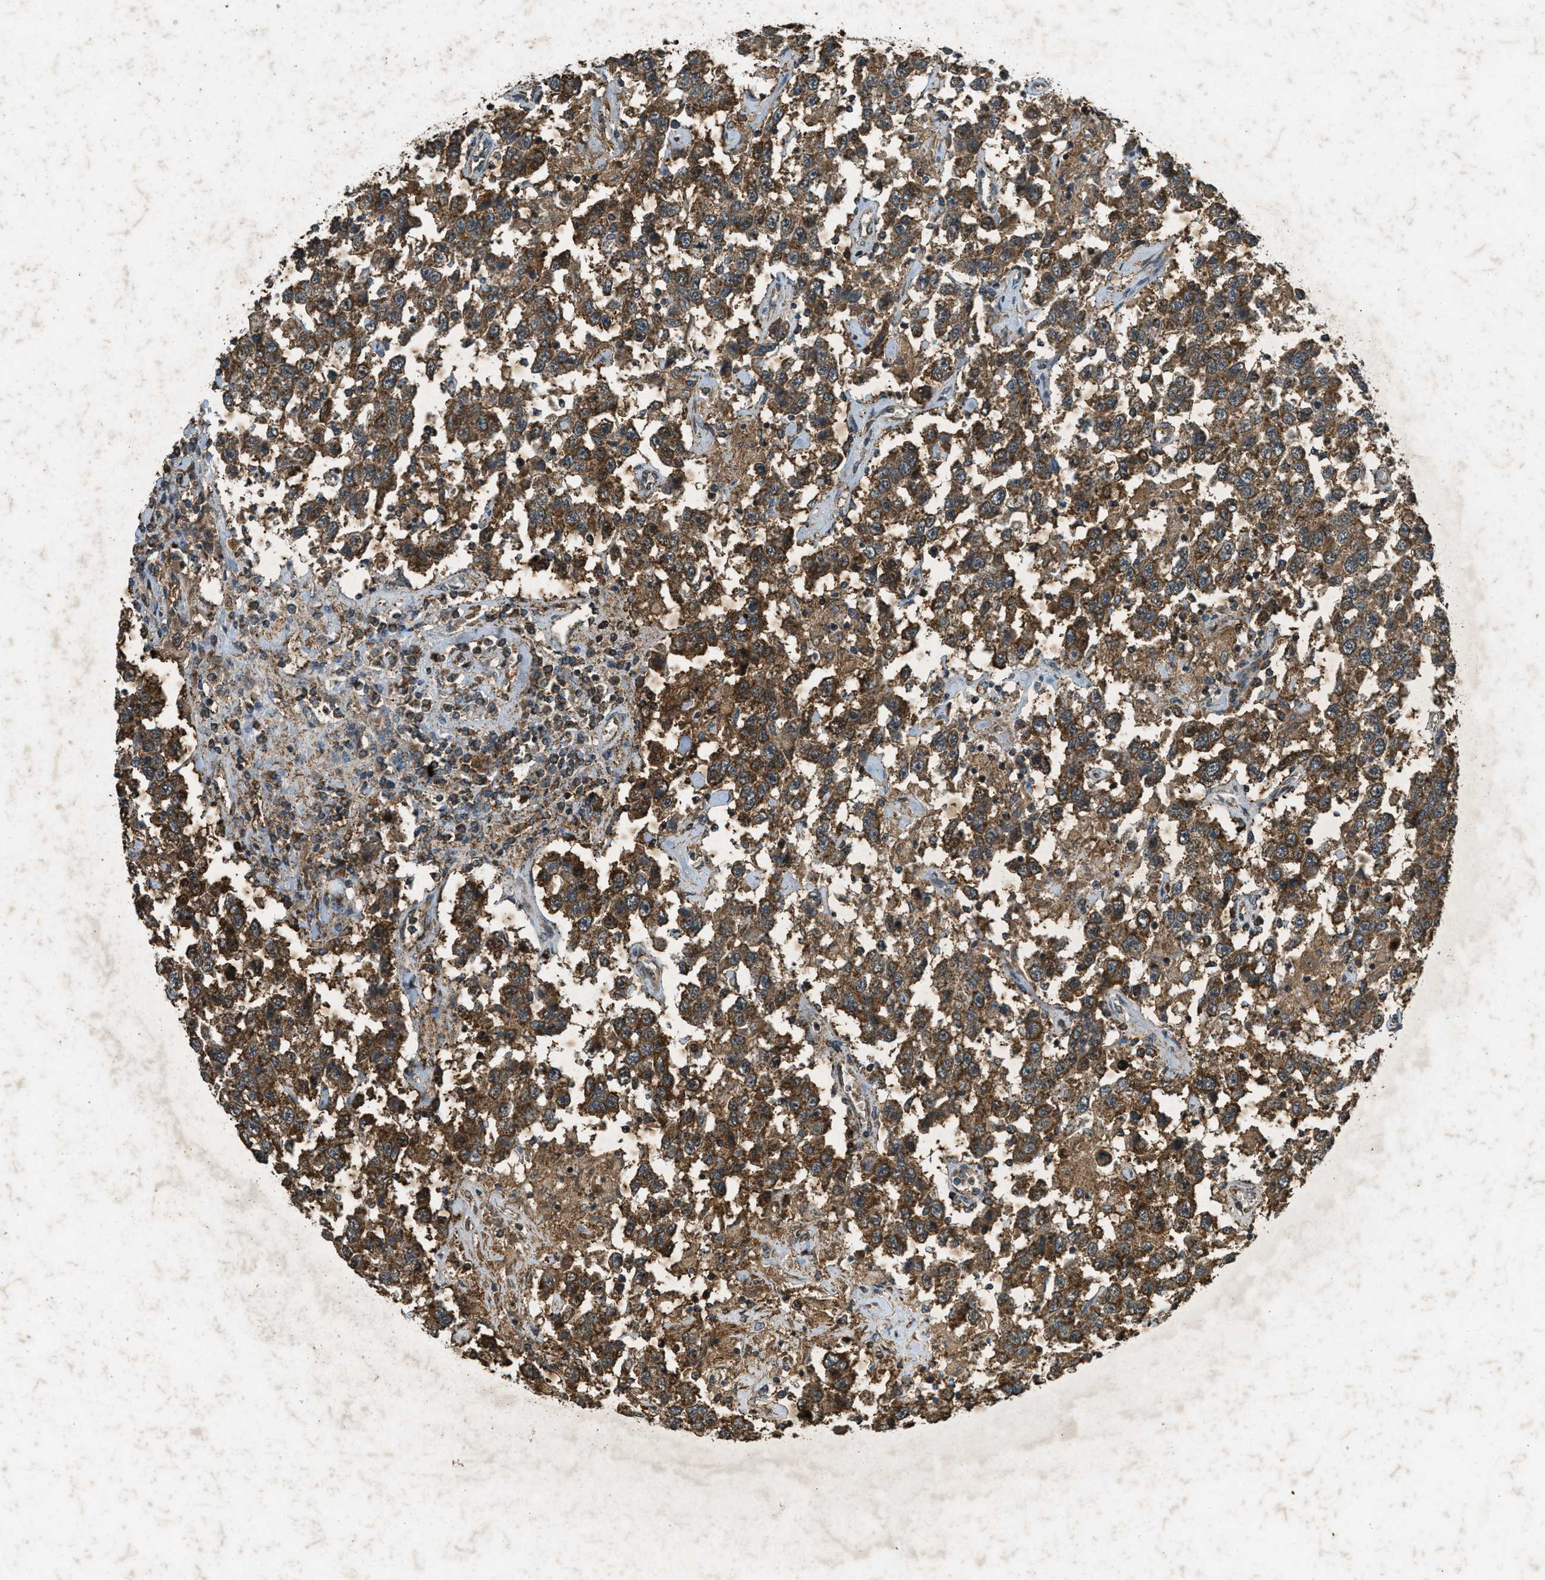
{"staining": {"intensity": "strong", "quantity": ">75%", "location": "cytoplasmic/membranous"}, "tissue": "testis cancer", "cell_type": "Tumor cells", "image_type": "cancer", "snomed": [{"axis": "morphology", "description": "Seminoma, NOS"}, {"axis": "topography", "description": "Testis"}], "caption": "Human seminoma (testis) stained for a protein (brown) displays strong cytoplasmic/membranous positive positivity in about >75% of tumor cells.", "gene": "PPP1R15A", "patient": {"sex": "male", "age": 41}}